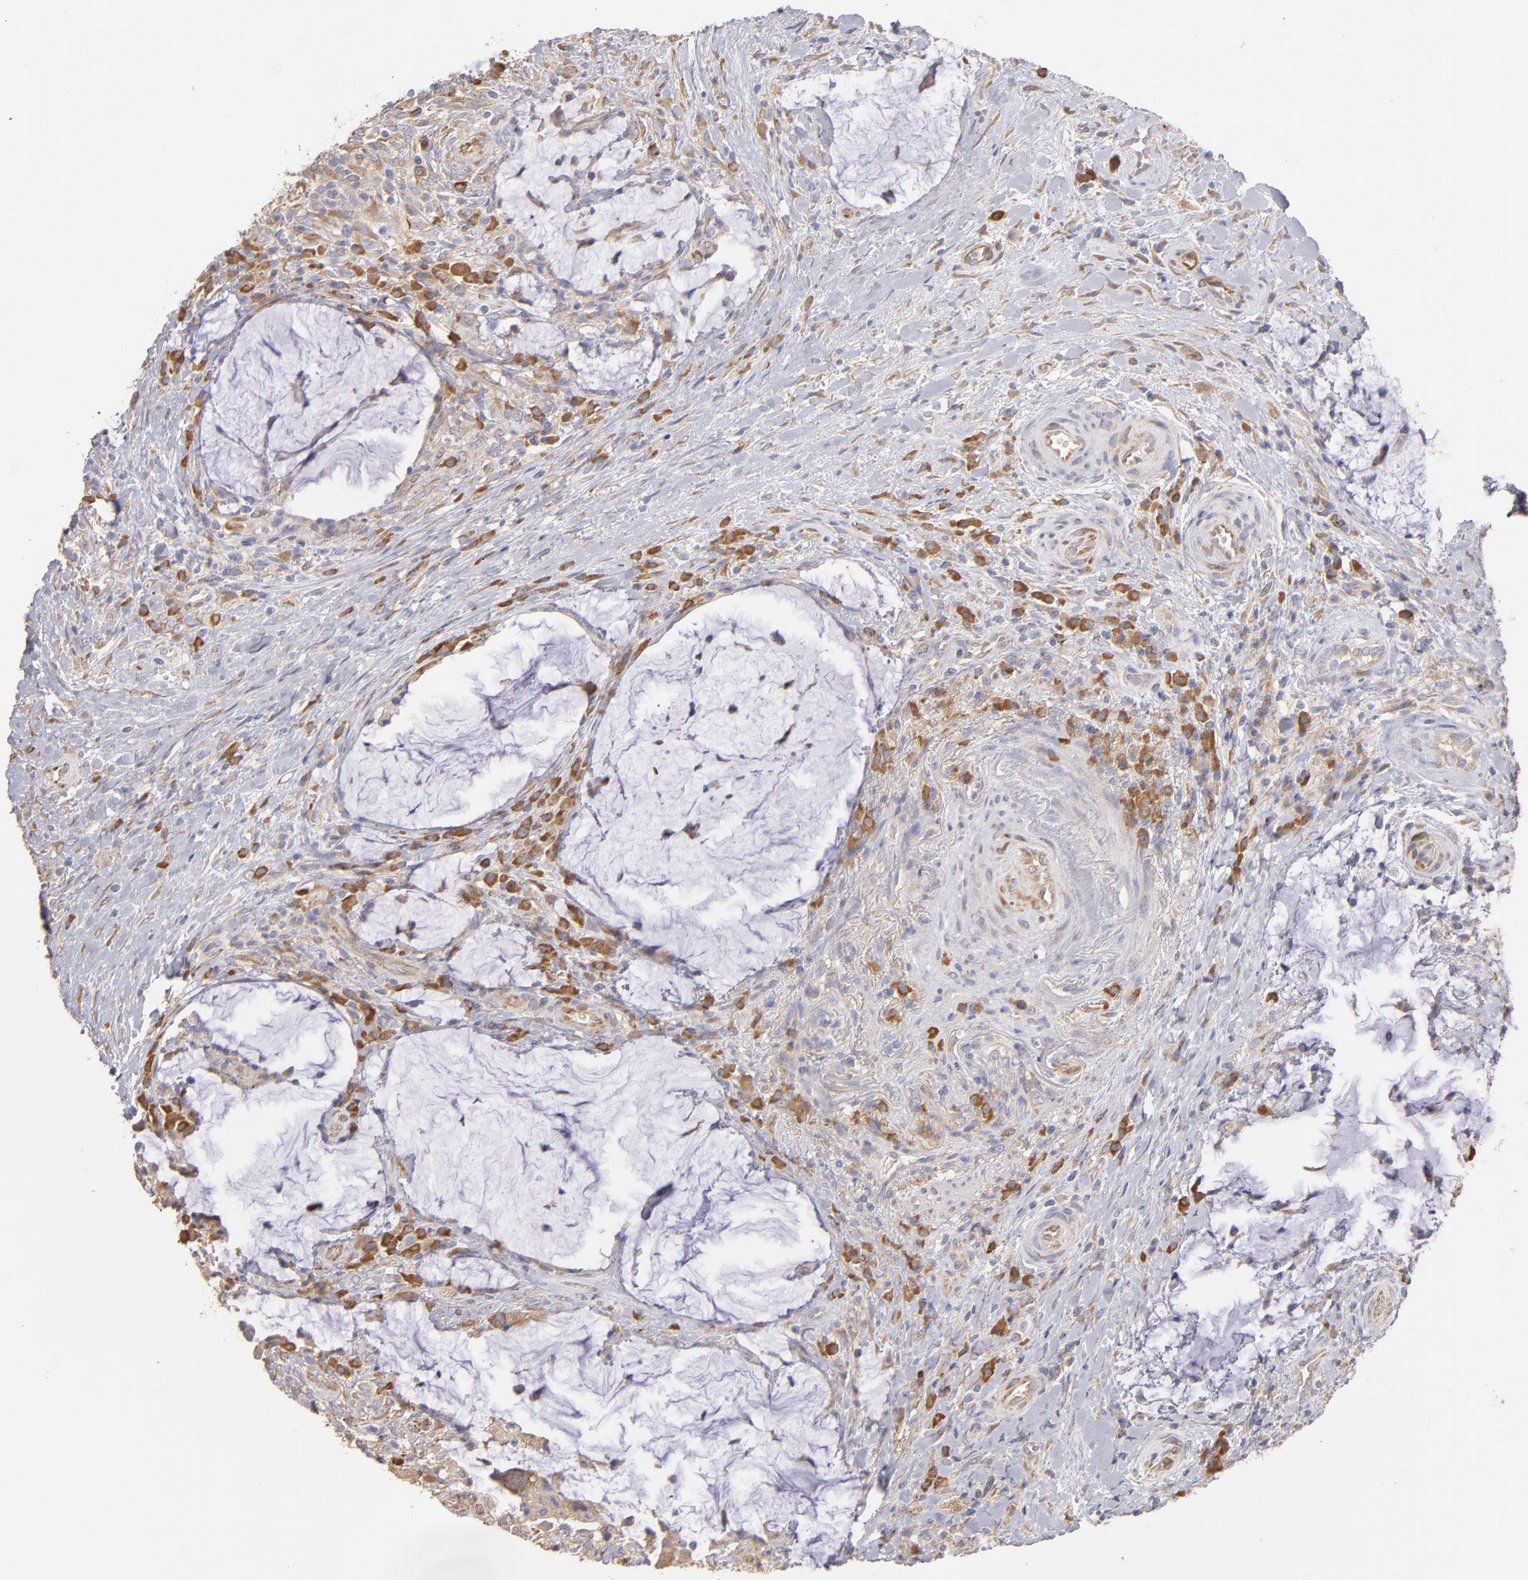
{"staining": {"intensity": "moderate", "quantity": ">75%", "location": "cytoplasmic/membranous"}, "tissue": "colorectal cancer", "cell_type": "Tumor cells", "image_type": "cancer", "snomed": [{"axis": "morphology", "description": "Adenocarcinoma, NOS"}, {"axis": "topography", "description": "Rectum"}], "caption": "Immunohistochemistry of colorectal adenocarcinoma shows medium levels of moderate cytoplasmic/membranous staining in approximately >75% of tumor cells. (DAB (3,3'-diaminobenzidine) IHC with brightfield microscopy, high magnification).", "gene": "ENTPD5", "patient": {"sex": "female", "age": 71}}